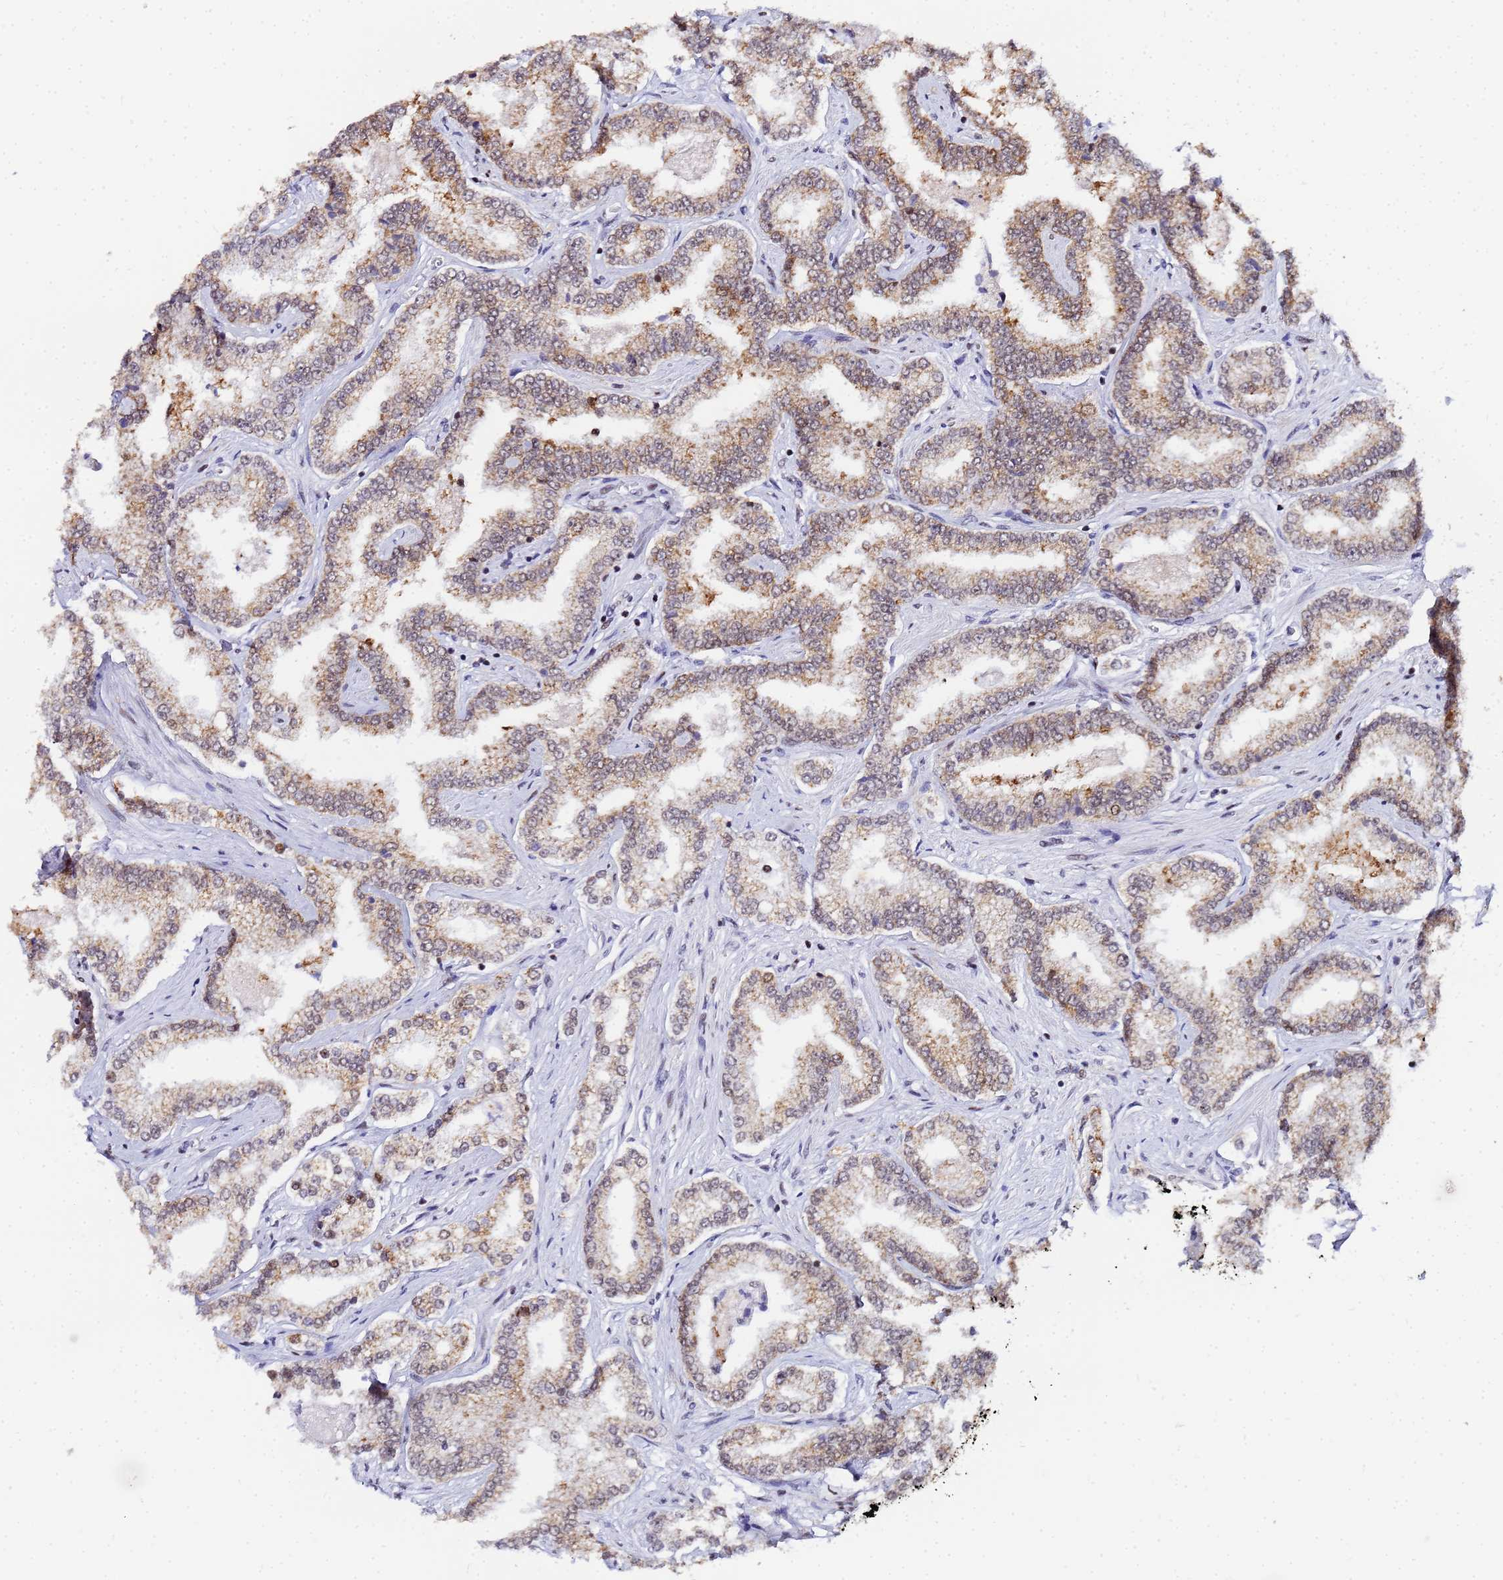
{"staining": {"intensity": "moderate", "quantity": "<25%", "location": "cytoplasmic/membranous"}, "tissue": "prostate cancer", "cell_type": "Tumor cells", "image_type": "cancer", "snomed": [{"axis": "morphology", "description": "Normal tissue, NOS"}, {"axis": "morphology", "description": "Adenocarcinoma, High grade"}, {"axis": "topography", "description": "Prostate"}], "caption": "Approximately <25% of tumor cells in high-grade adenocarcinoma (prostate) show moderate cytoplasmic/membranous protein positivity as visualized by brown immunohistochemical staining.", "gene": "CKMT1A", "patient": {"sex": "male", "age": 83}}